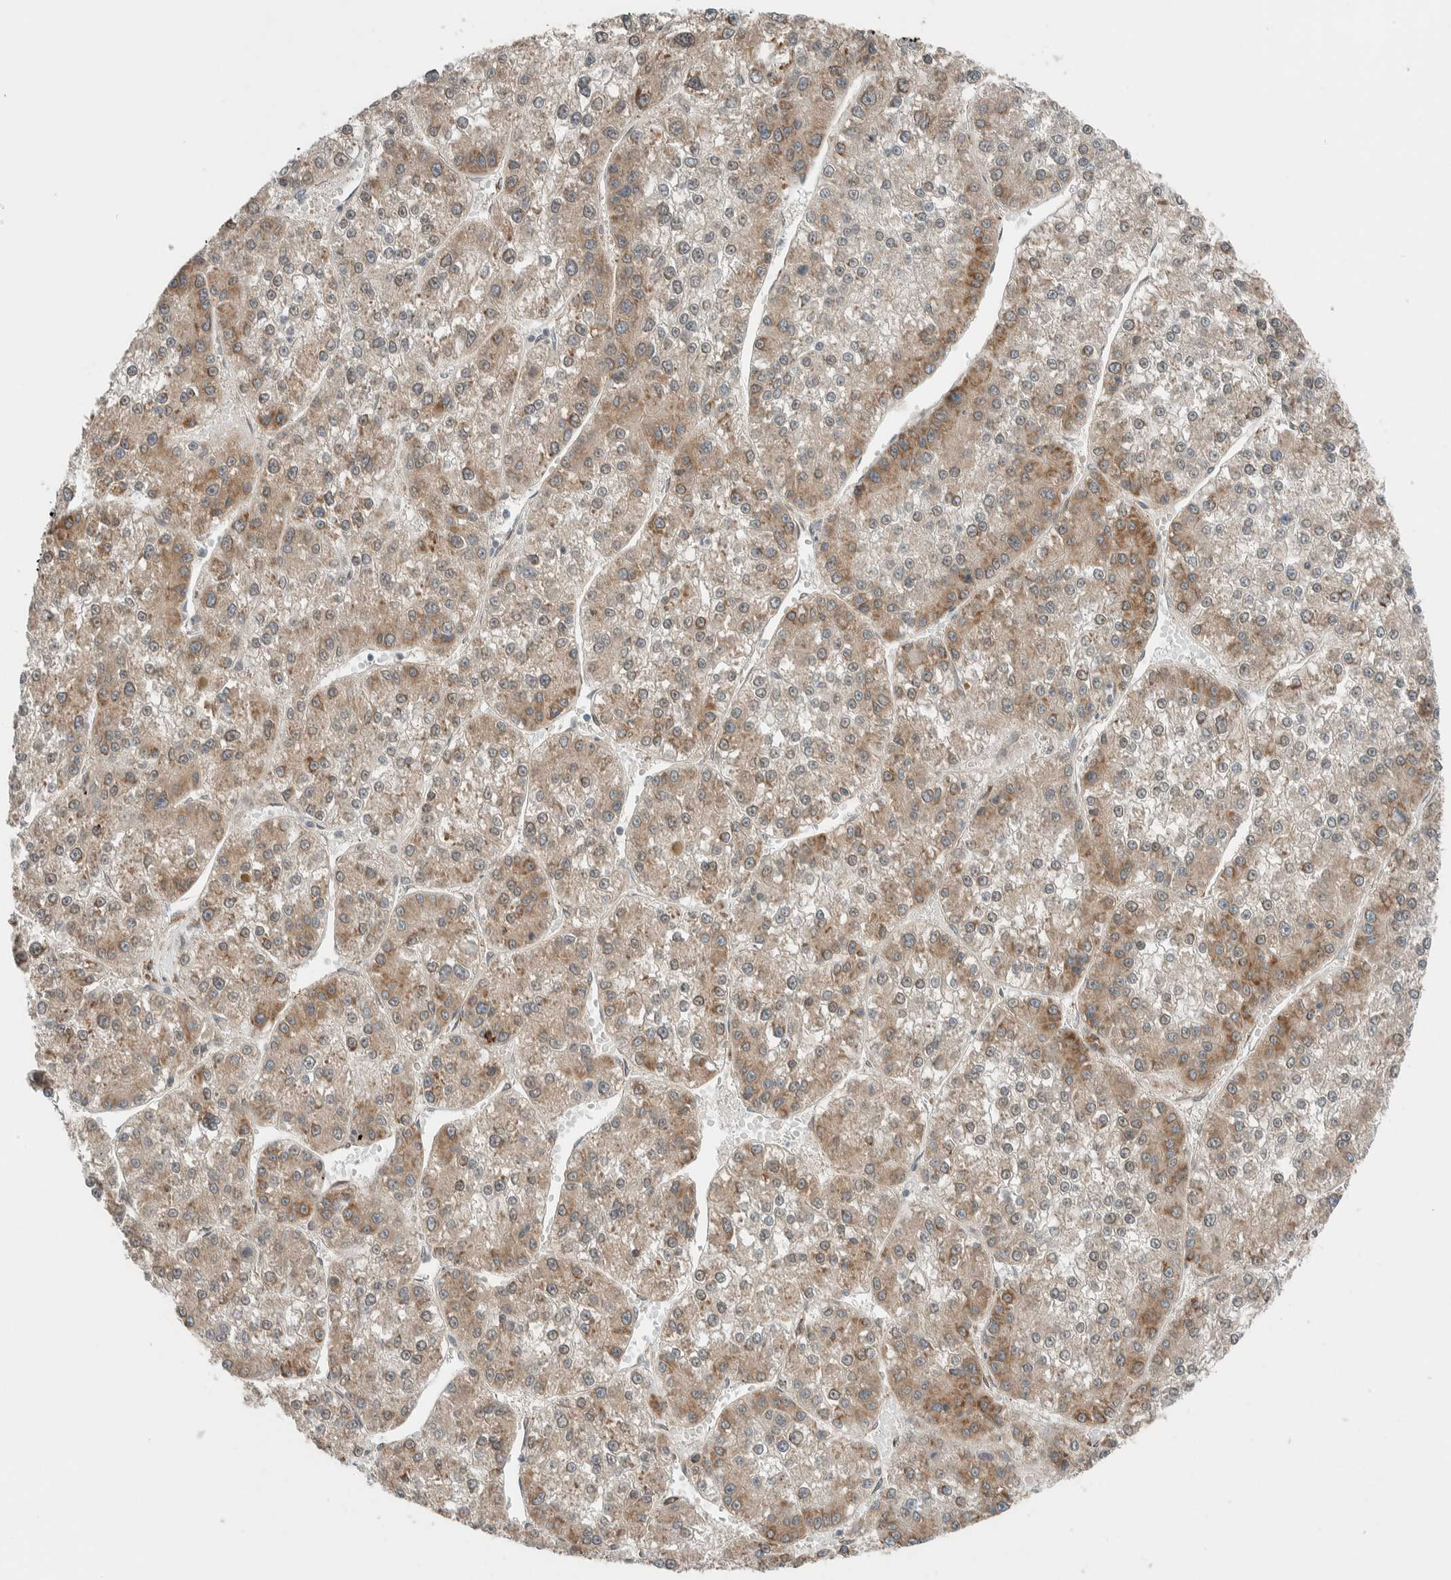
{"staining": {"intensity": "moderate", "quantity": "25%-75%", "location": "cytoplasmic/membranous"}, "tissue": "liver cancer", "cell_type": "Tumor cells", "image_type": "cancer", "snomed": [{"axis": "morphology", "description": "Carcinoma, Hepatocellular, NOS"}, {"axis": "topography", "description": "Liver"}], "caption": "Immunohistochemistry photomicrograph of human liver cancer (hepatocellular carcinoma) stained for a protein (brown), which displays medium levels of moderate cytoplasmic/membranous staining in about 25%-75% of tumor cells.", "gene": "CTBP2", "patient": {"sex": "female", "age": 73}}